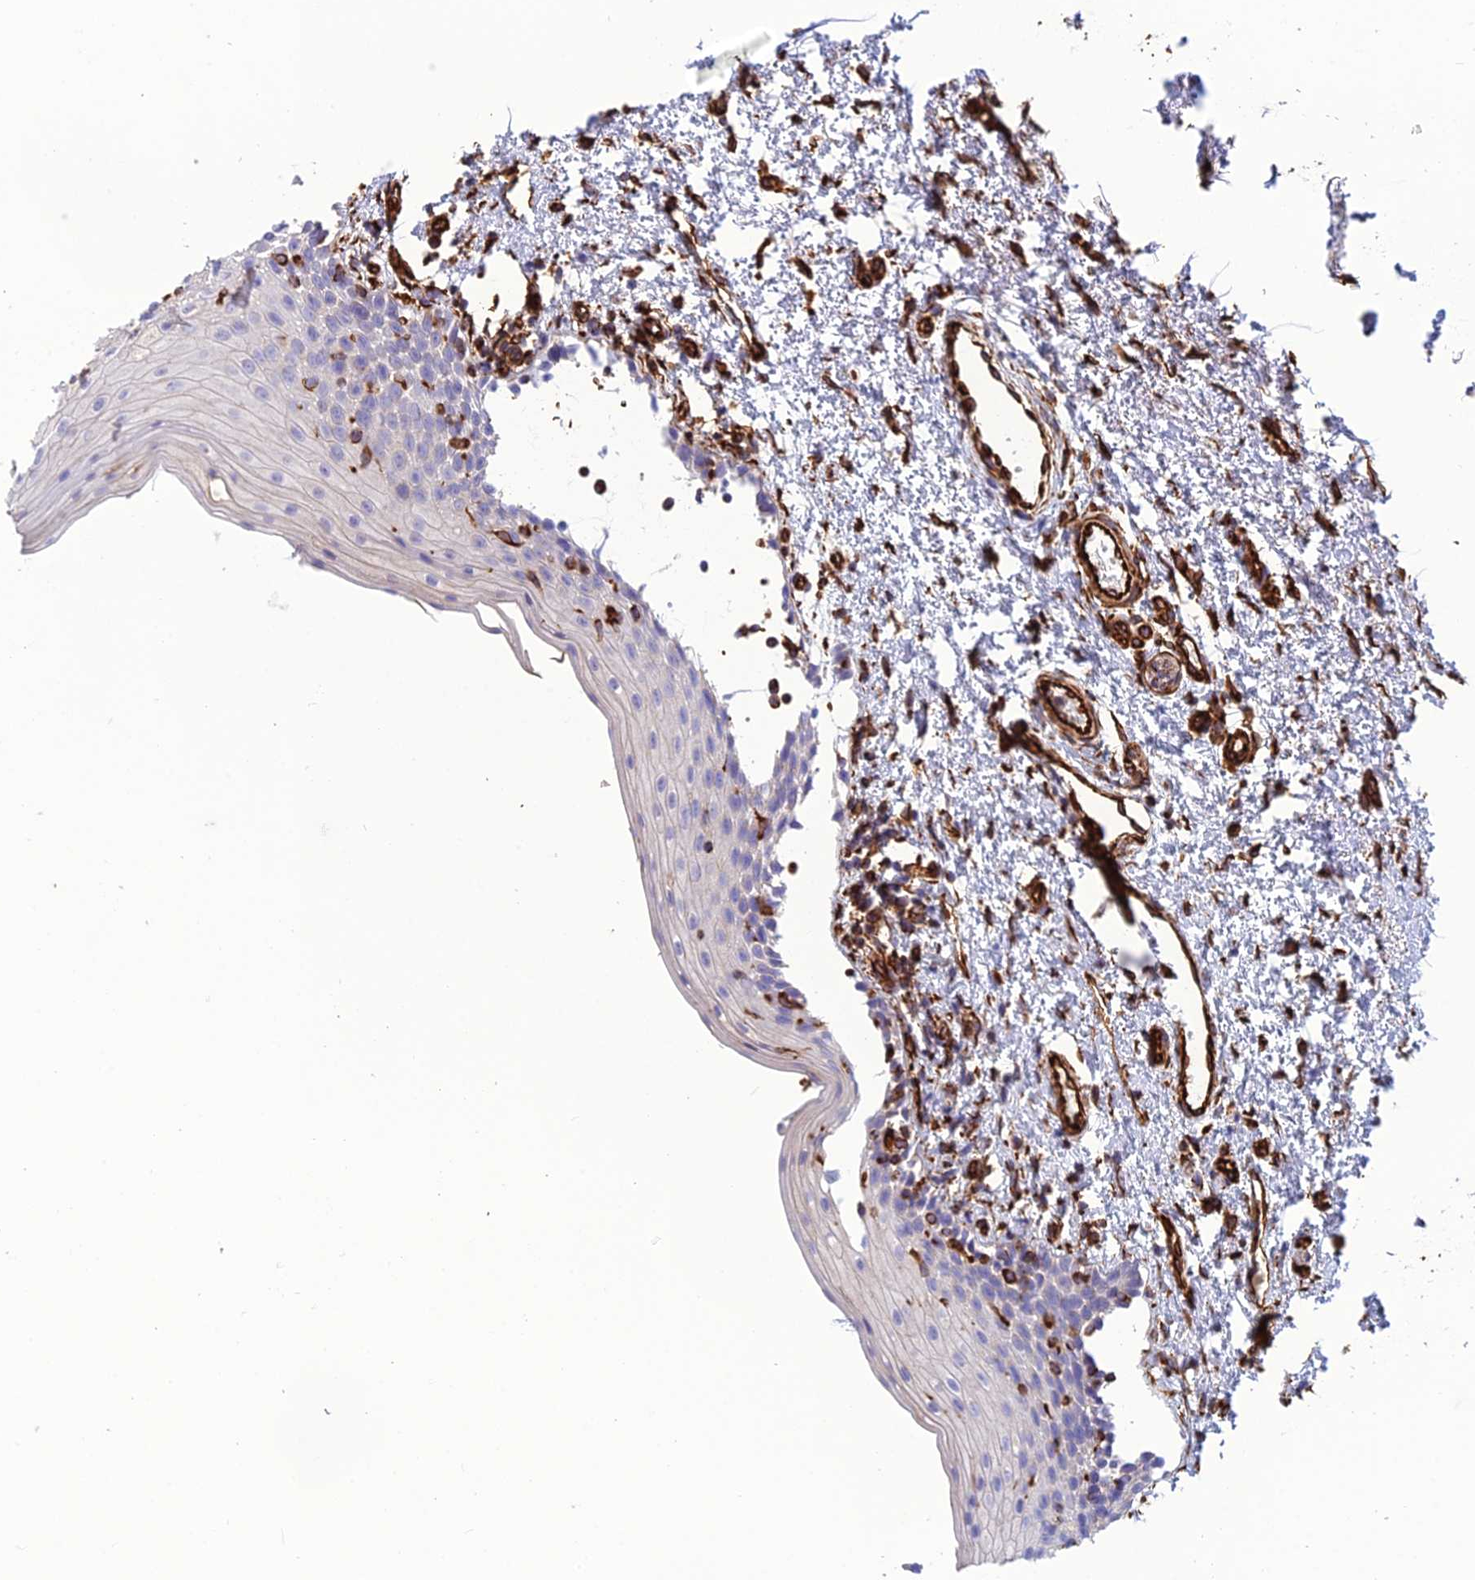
{"staining": {"intensity": "negative", "quantity": "none", "location": "none"}, "tissue": "oral mucosa", "cell_type": "Squamous epithelial cells", "image_type": "normal", "snomed": [{"axis": "morphology", "description": "Normal tissue, NOS"}, {"axis": "topography", "description": "Oral tissue"}], "caption": "This is an IHC histopathology image of normal oral mucosa. There is no expression in squamous epithelial cells.", "gene": "FBXL20", "patient": {"sex": "female", "age": 13}}